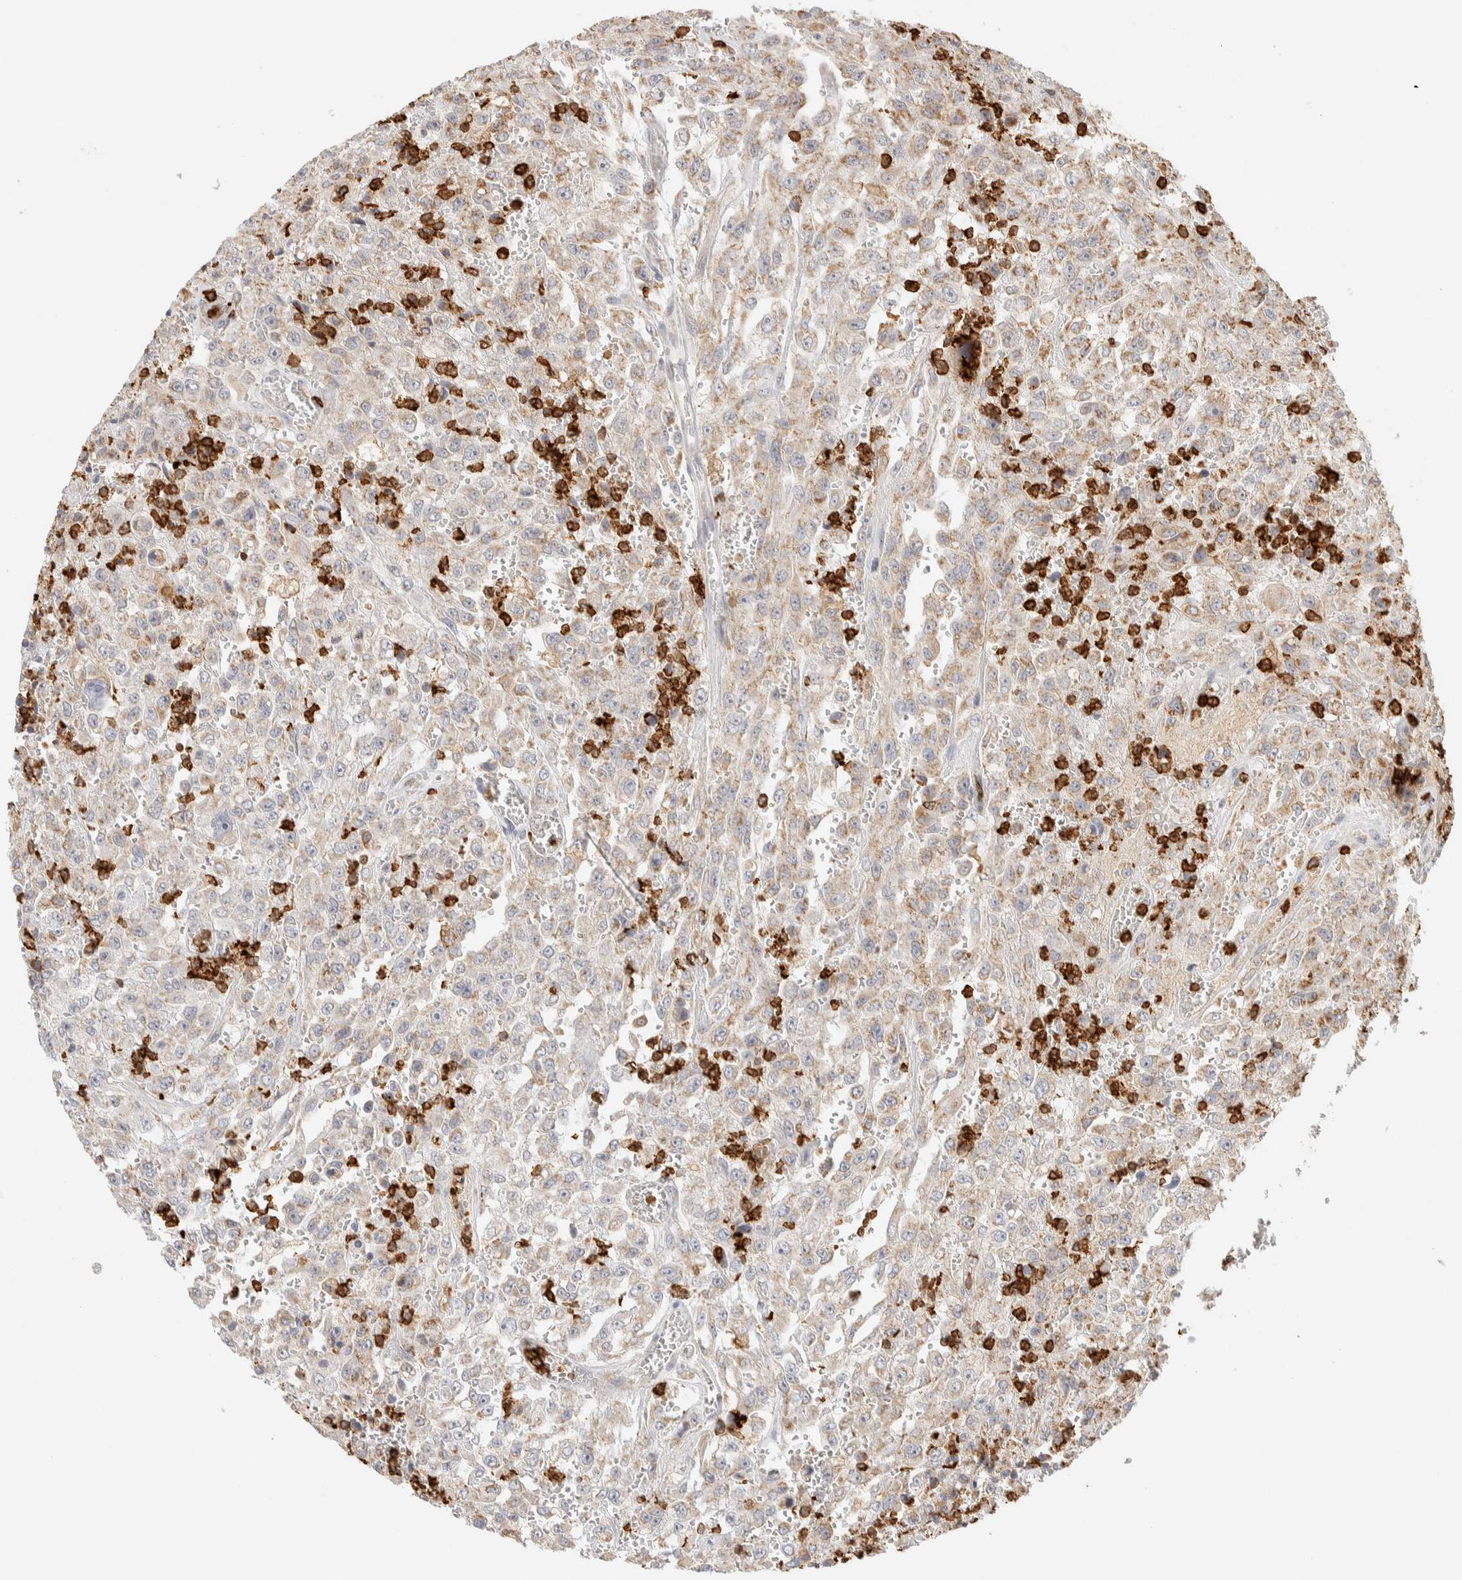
{"staining": {"intensity": "weak", "quantity": ">75%", "location": "cytoplasmic/membranous"}, "tissue": "urothelial cancer", "cell_type": "Tumor cells", "image_type": "cancer", "snomed": [{"axis": "morphology", "description": "Urothelial carcinoma, High grade"}, {"axis": "topography", "description": "Urinary bladder"}], "caption": "Immunohistochemistry (IHC) image of human high-grade urothelial carcinoma stained for a protein (brown), which reveals low levels of weak cytoplasmic/membranous expression in about >75% of tumor cells.", "gene": "RUNDC1", "patient": {"sex": "male", "age": 46}}